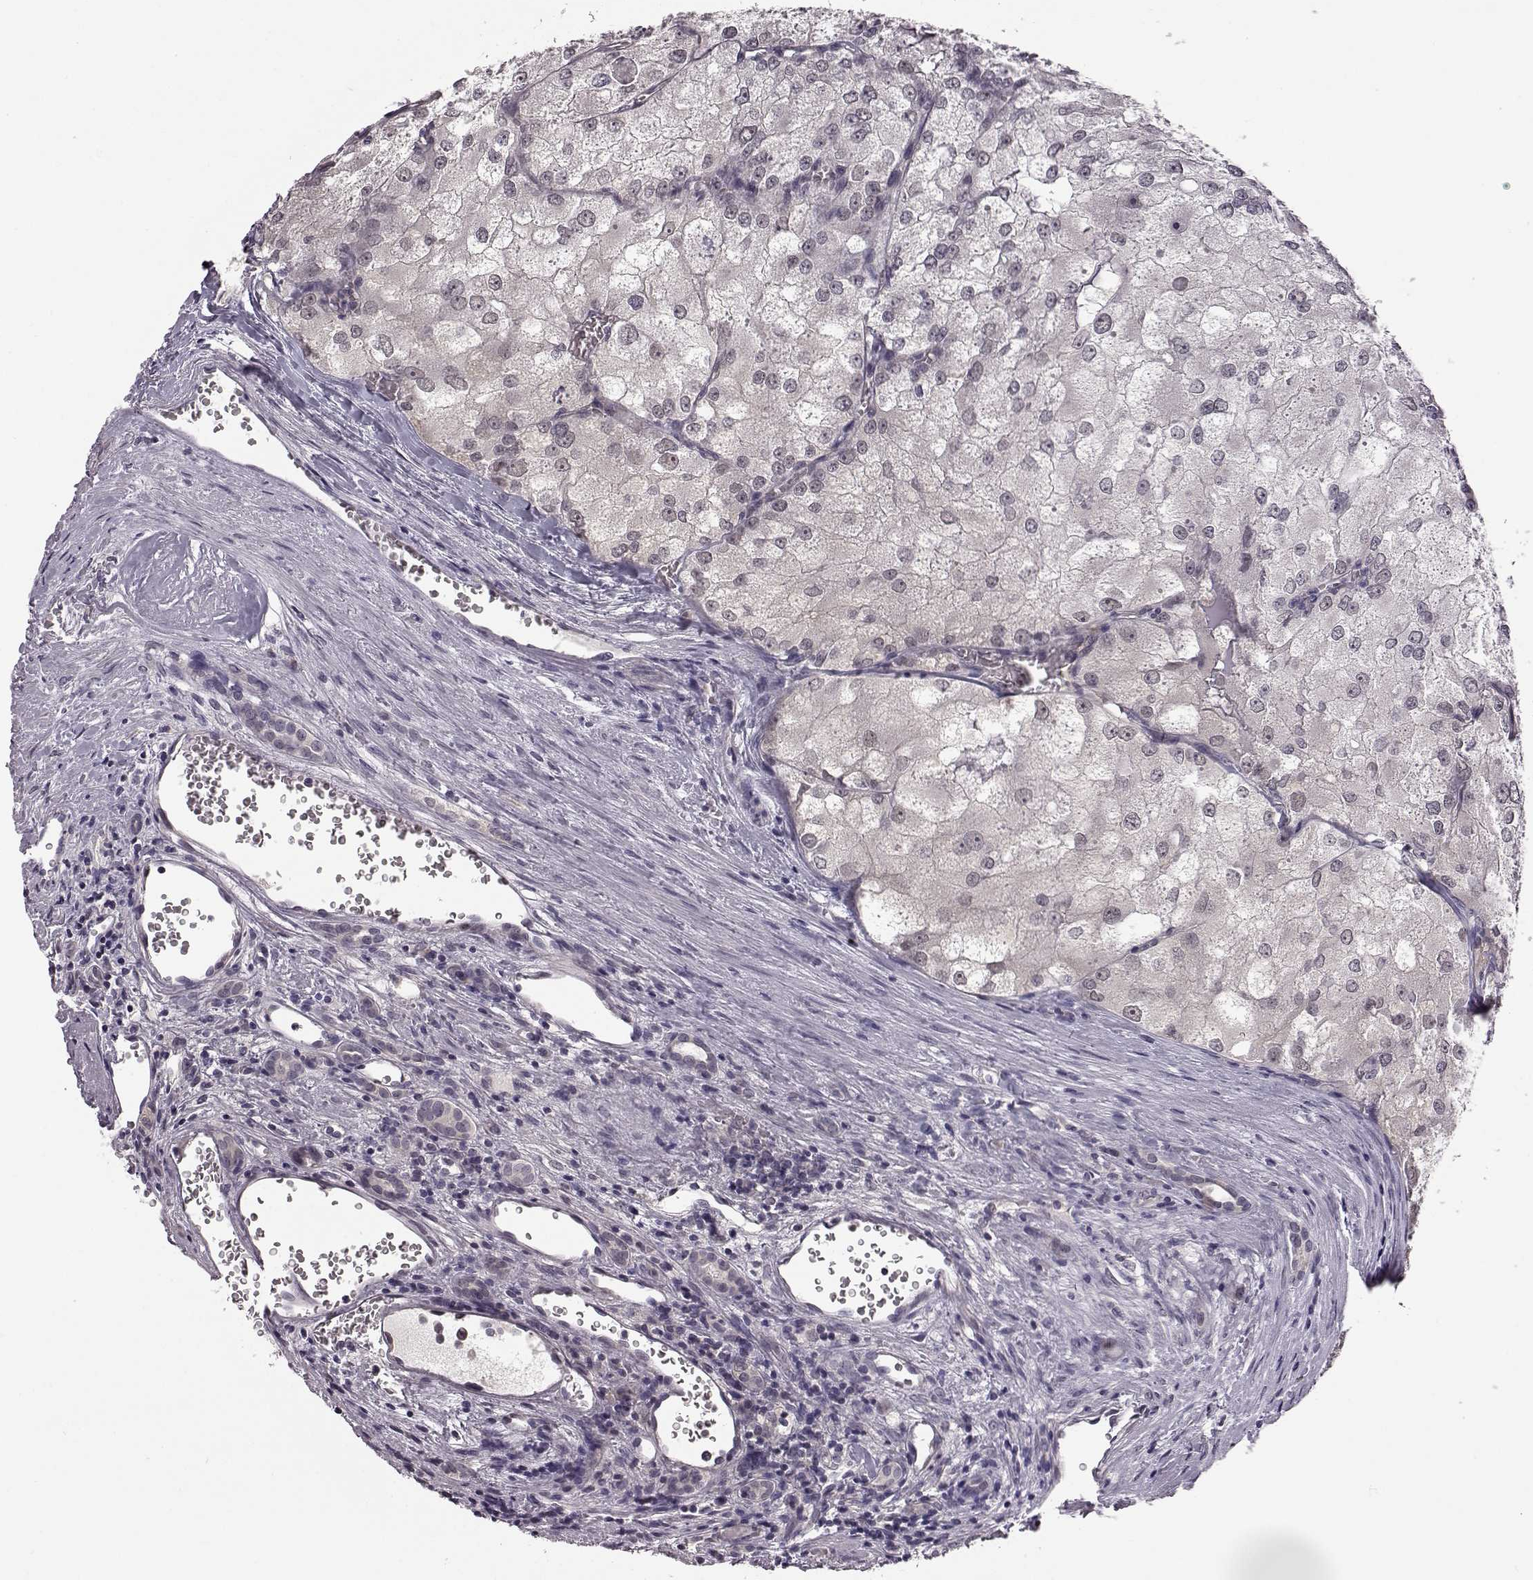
{"staining": {"intensity": "negative", "quantity": "none", "location": "none"}, "tissue": "renal cancer", "cell_type": "Tumor cells", "image_type": "cancer", "snomed": [{"axis": "morphology", "description": "Adenocarcinoma, NOS"}, {"axis": "topography", "description": "Kidney"}], "caption": "Immunohistochemistry of human adenocarcinoma (renal) shows no expression in tumor cells.", "gene": "C10orf62", "patient": {"sex": "female", "age": 70}}